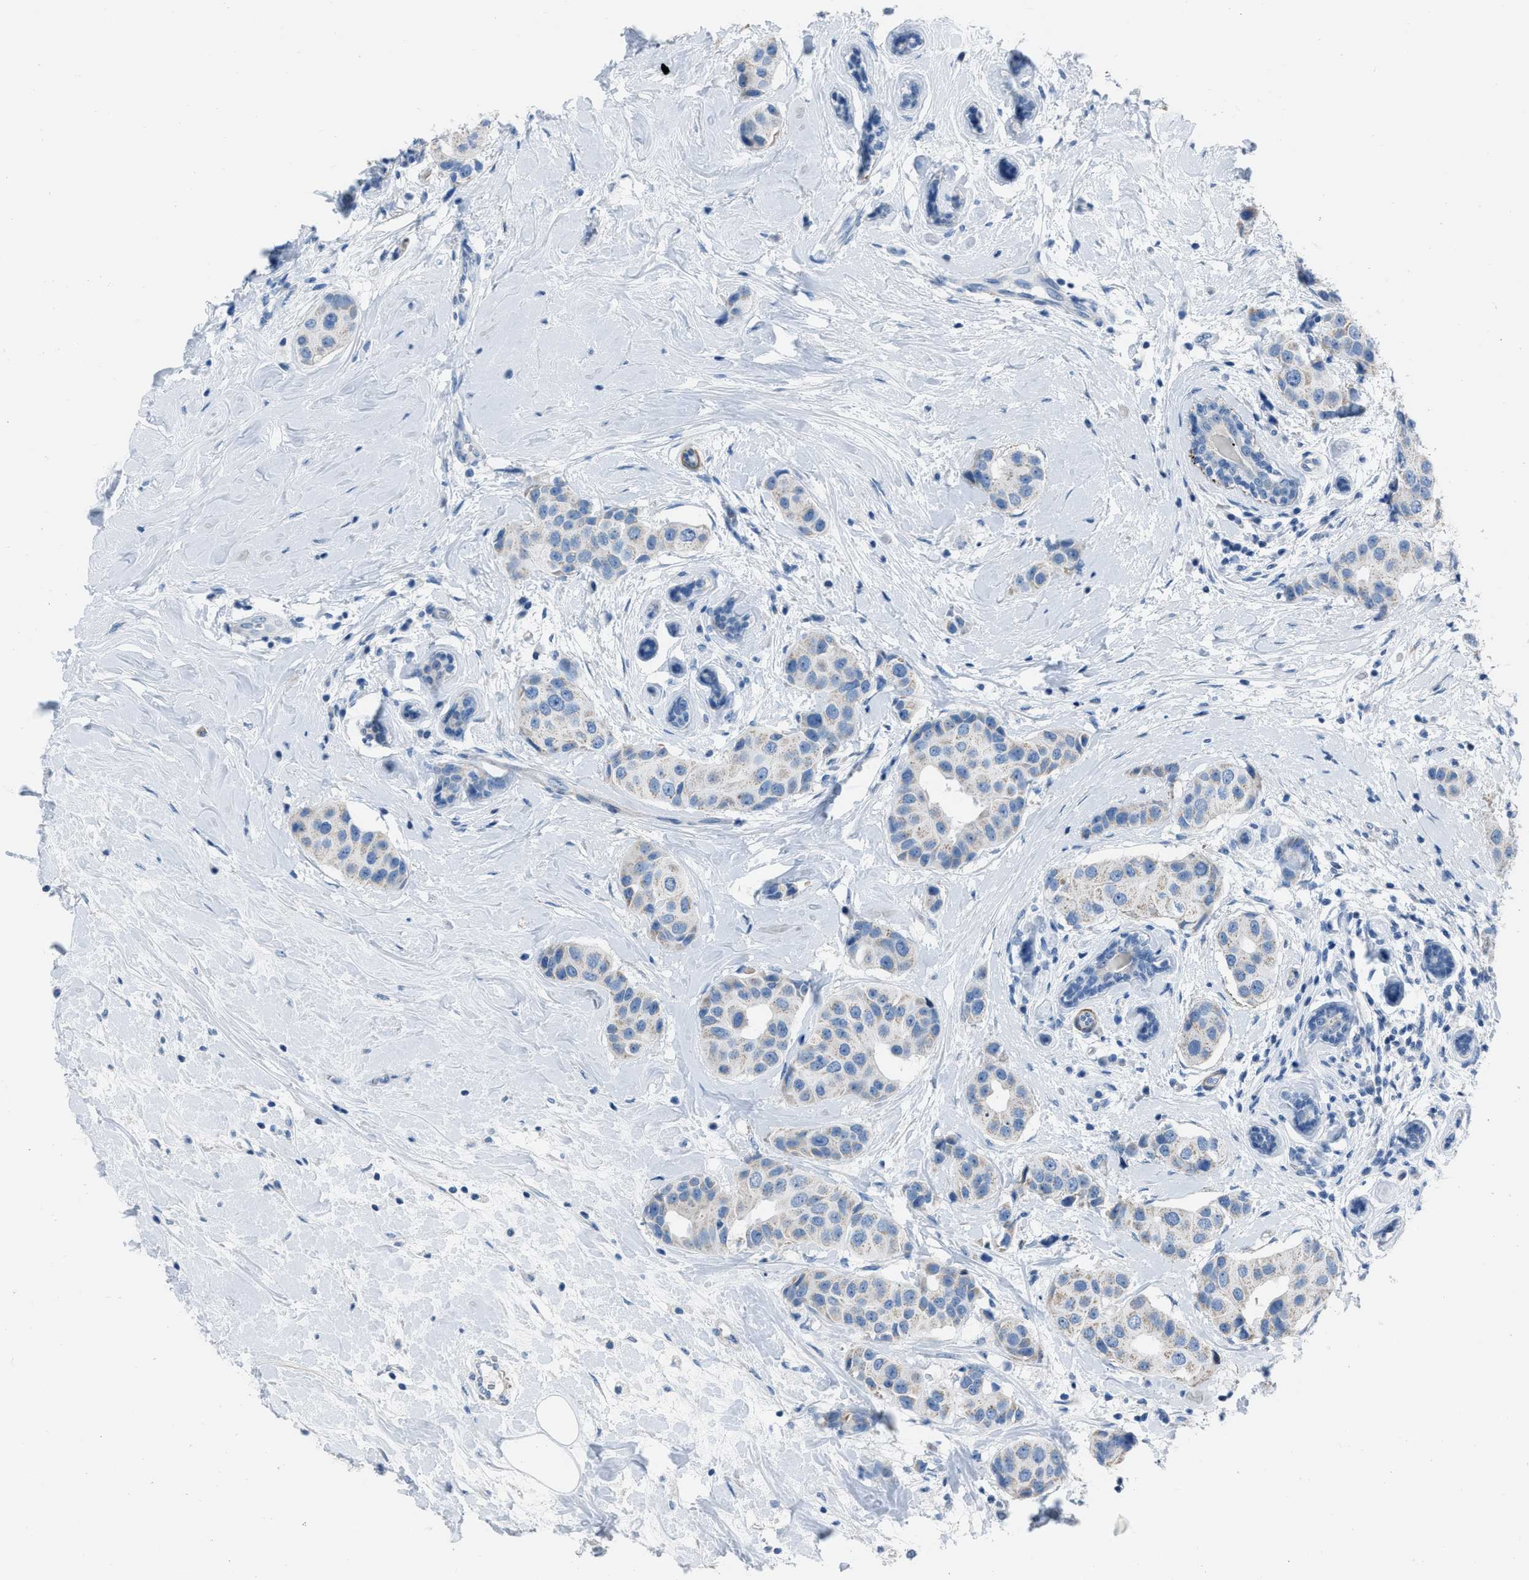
{"staining": {"intensity": "weak", "quantity": "<25%", "location": "cytoplasmic/membranous"}, "tissue": "breast cancer", "cell_type": "Tumor cells", "image_type": "cancer", "snomed": [{"axis": "morphology", "description": "Normal tissue, NOS"}, {"axis": "morphology", "description": "Duct carcinoma"}, {"axis": "topography", "description": "Breast"}], "caption": "Immunohistochemical staining of human invasive ductal carcinoma (breast) exhibits no significant positivity in tumor cells.", "gene": "SPATC1L", "patient": {"sex": "female", "age": 39}}